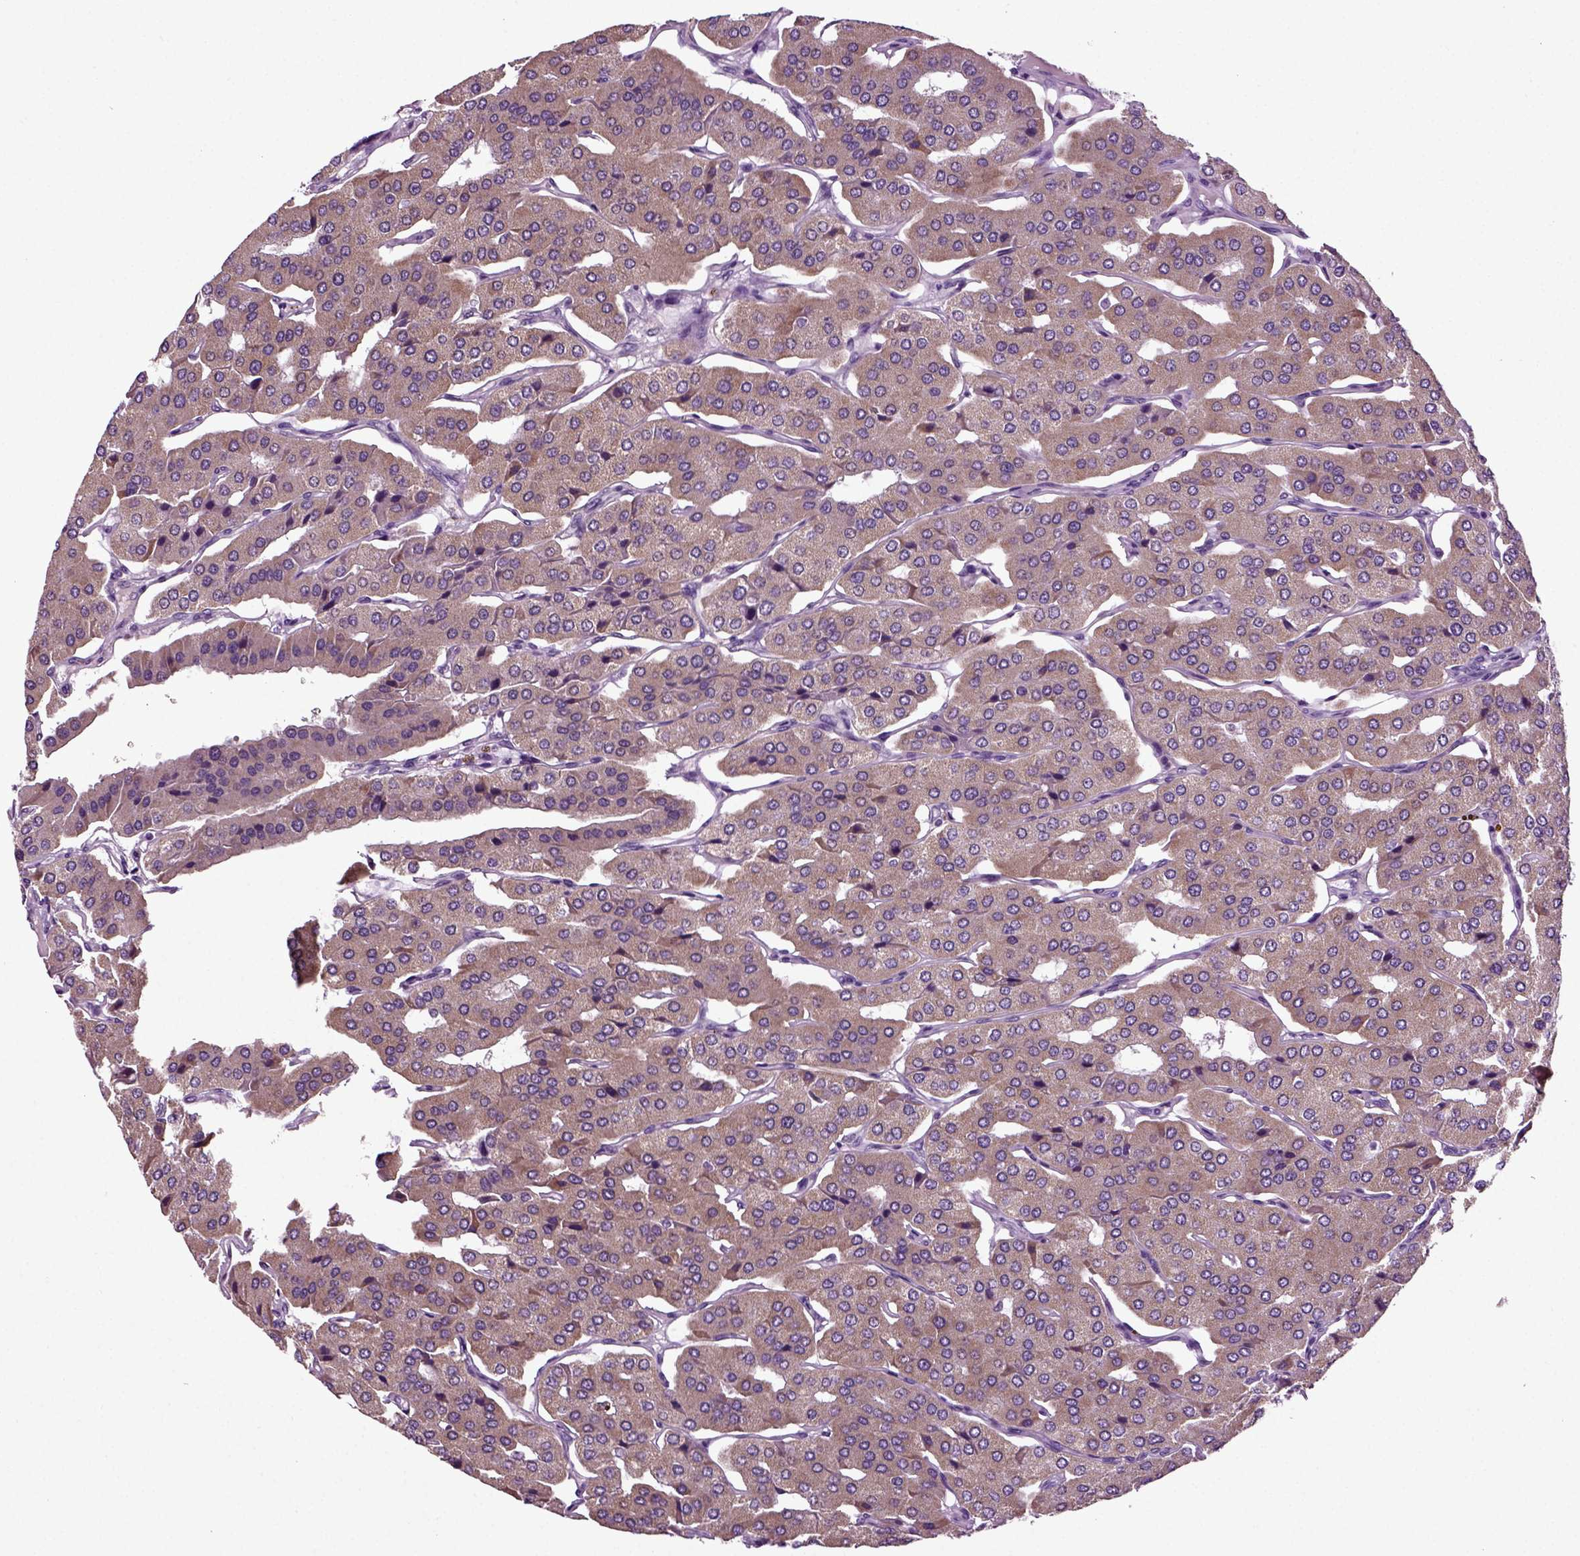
{"staining": {"intensity": "weak", "quantity": ">75%", "location": "cytoplasmic/membranous"}, "tissue": "parathyroid gland", "cell_type": "Glandular cells", "image_type": "normal", "snomed": [{"axis": "morphology", "description": "Normal tissue, NOS"}, {"axis": "morphology", "description": "Adenoma, NOS"}, {"axis": "topography", "description": "Parathyroid gland"}], "caption": "A brown stain highlights weak cytoplasmic/membranous expression of a protein in glandular cells of benign human parathyroid gland.", "gene": "SPATA17", "patient": {"sex": "female", "age": 86}}